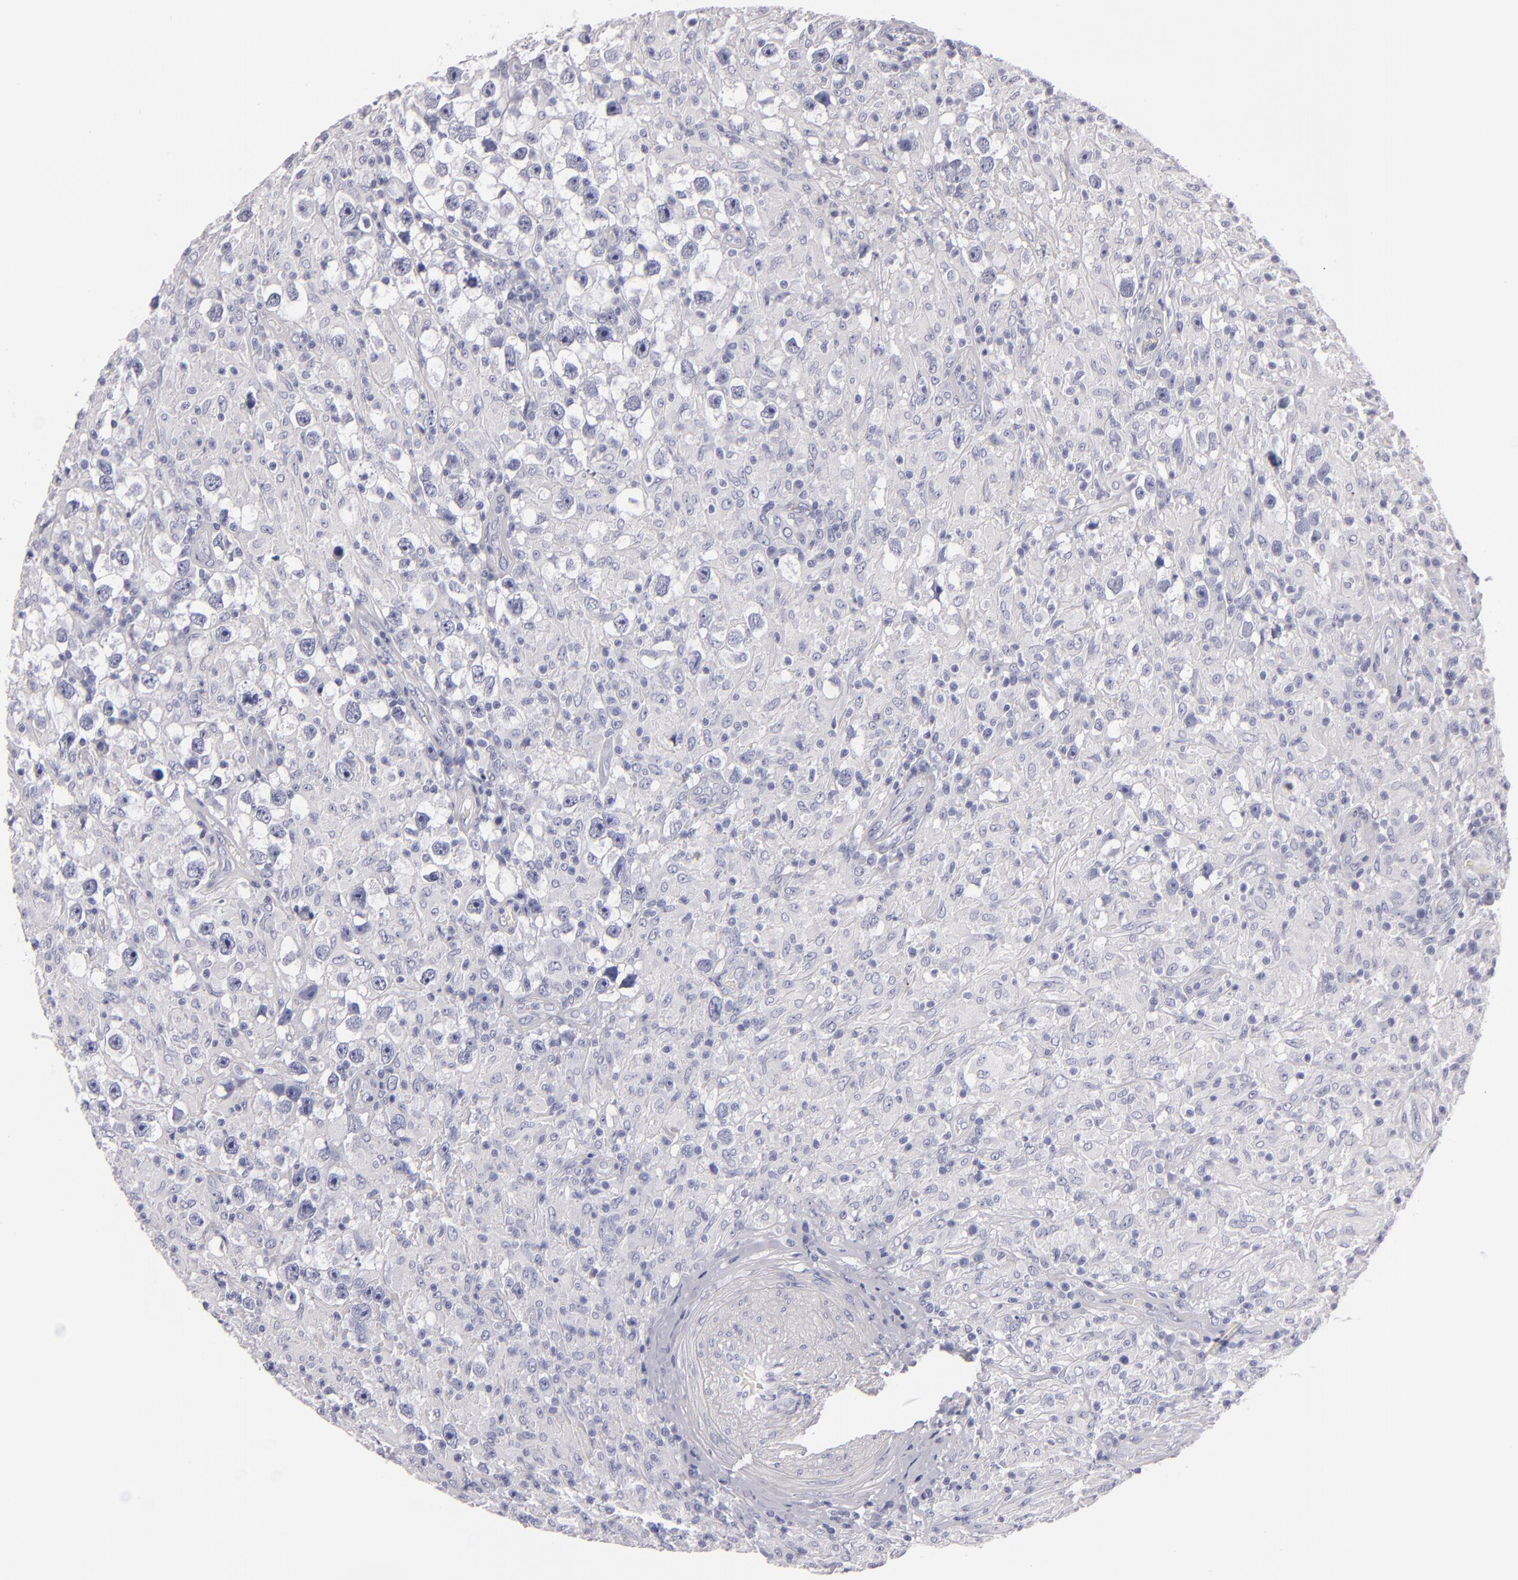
{"staining": {"intensity": "negative", "quantity": "none", "location": "none"}, "tissue": "testis cancer", "cell_type": "Tumor cells", "image_type": "cancer", "snomed": [{"axis": "morphology", "description": "Seminoma, NOS"}, {"axis": "topography", "description": "Testis"}], "caption": "Immunohistochemical staining of testis cancer (seminoma) exhibits no significant expression in tumor cells. (DAB IHC, high magnification).", "gene": "F13A1", "patient": {"sex": "male", "age": 34}}